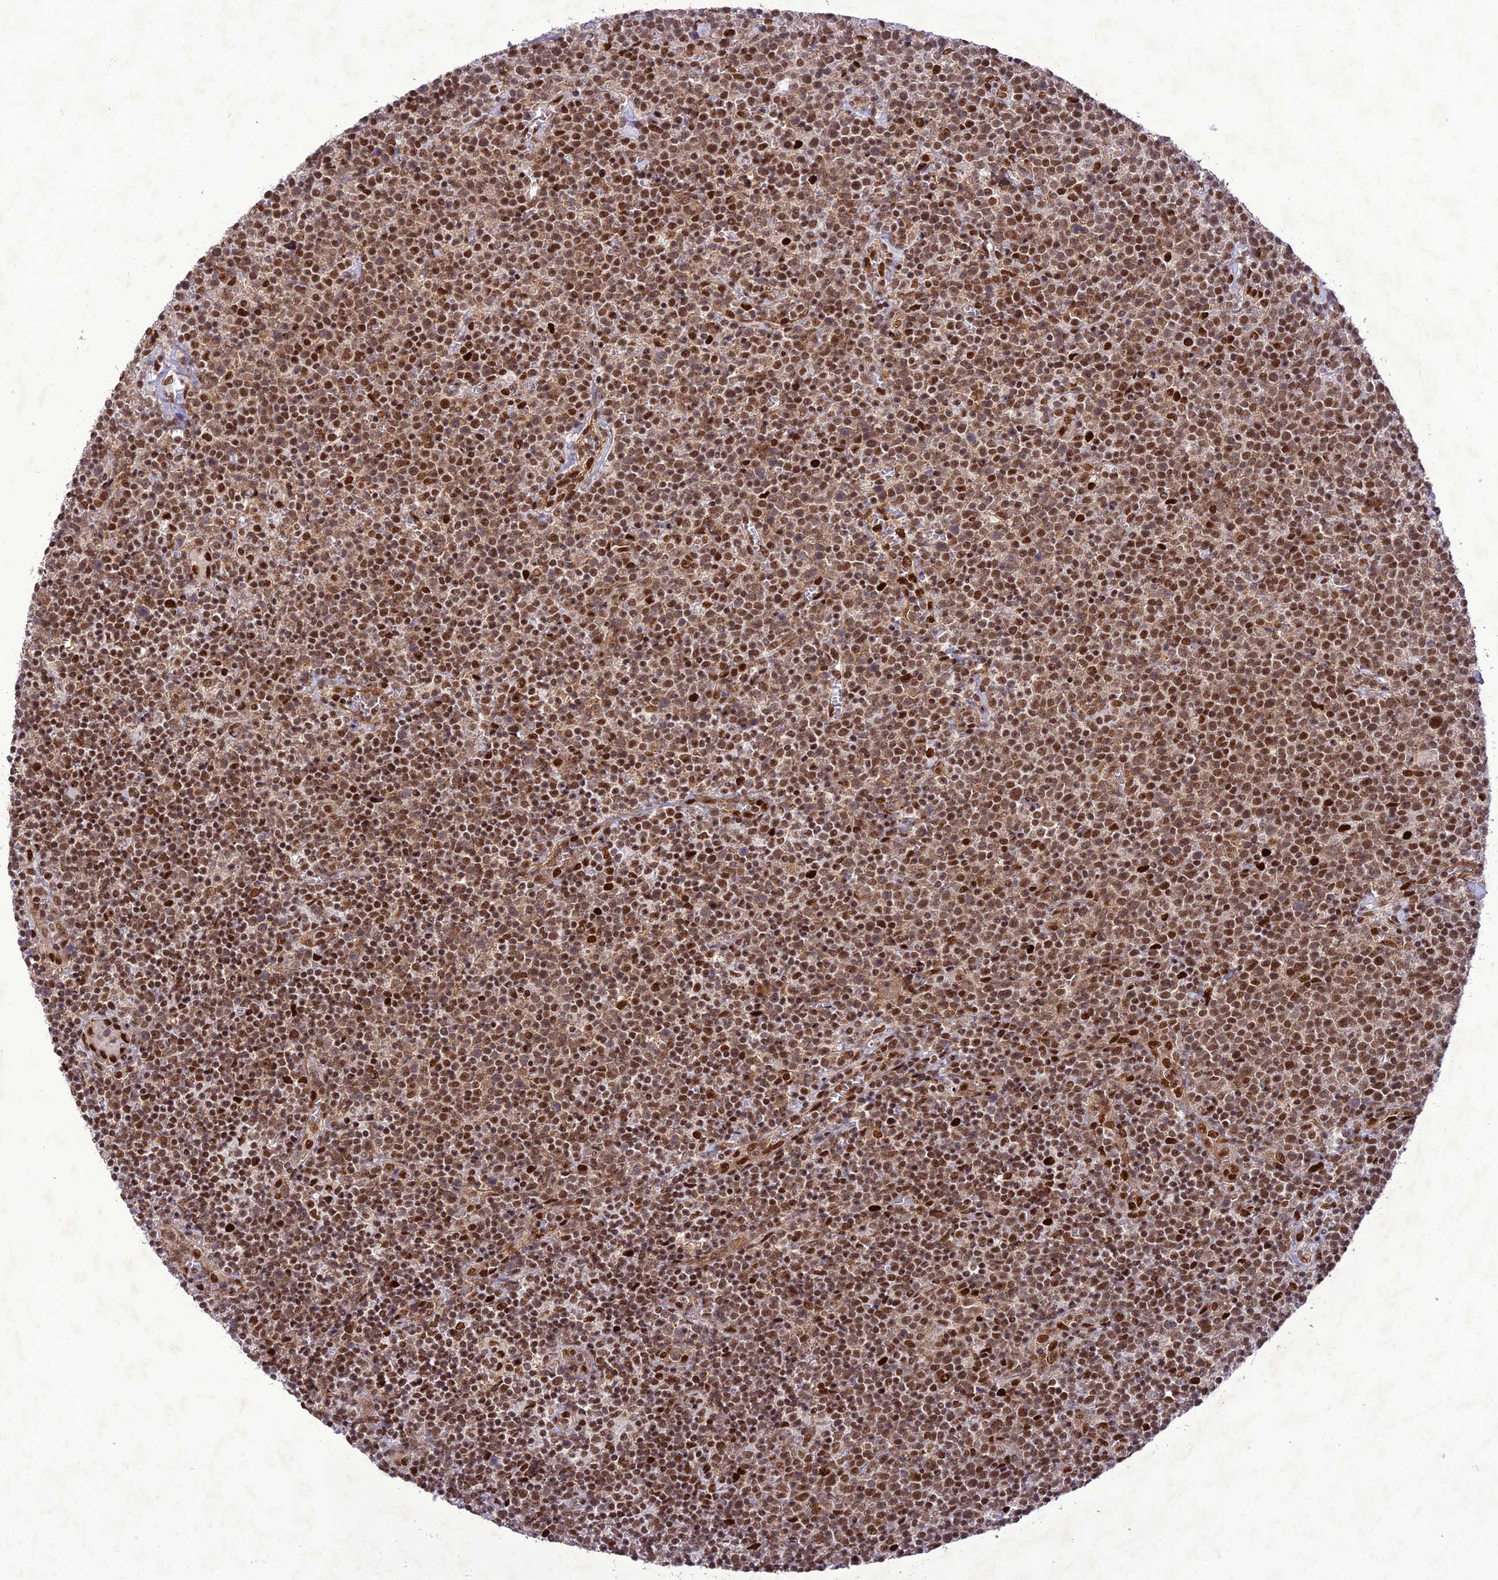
{"staining": {"intensity": "moderate", "quantity": ">75%", "location": "nuclear"}, "tissue": "lymphoma", "cell_type": "Tumor cells", "image_type": "cancer", "snomed": [{"axis": "morphology", "description": "Malignant lymphoma, non-Hodgkin's type, High grade"}, {"axis": "topography", "description": "Lymph node"}], "caption": "Immunohistochemical staining of human lymphoma exhibits moderate nuclear protein positivity in about >75% of tumor cells.", "gene": "DDX1", "patient": {"sex": "male", "age": 61}}